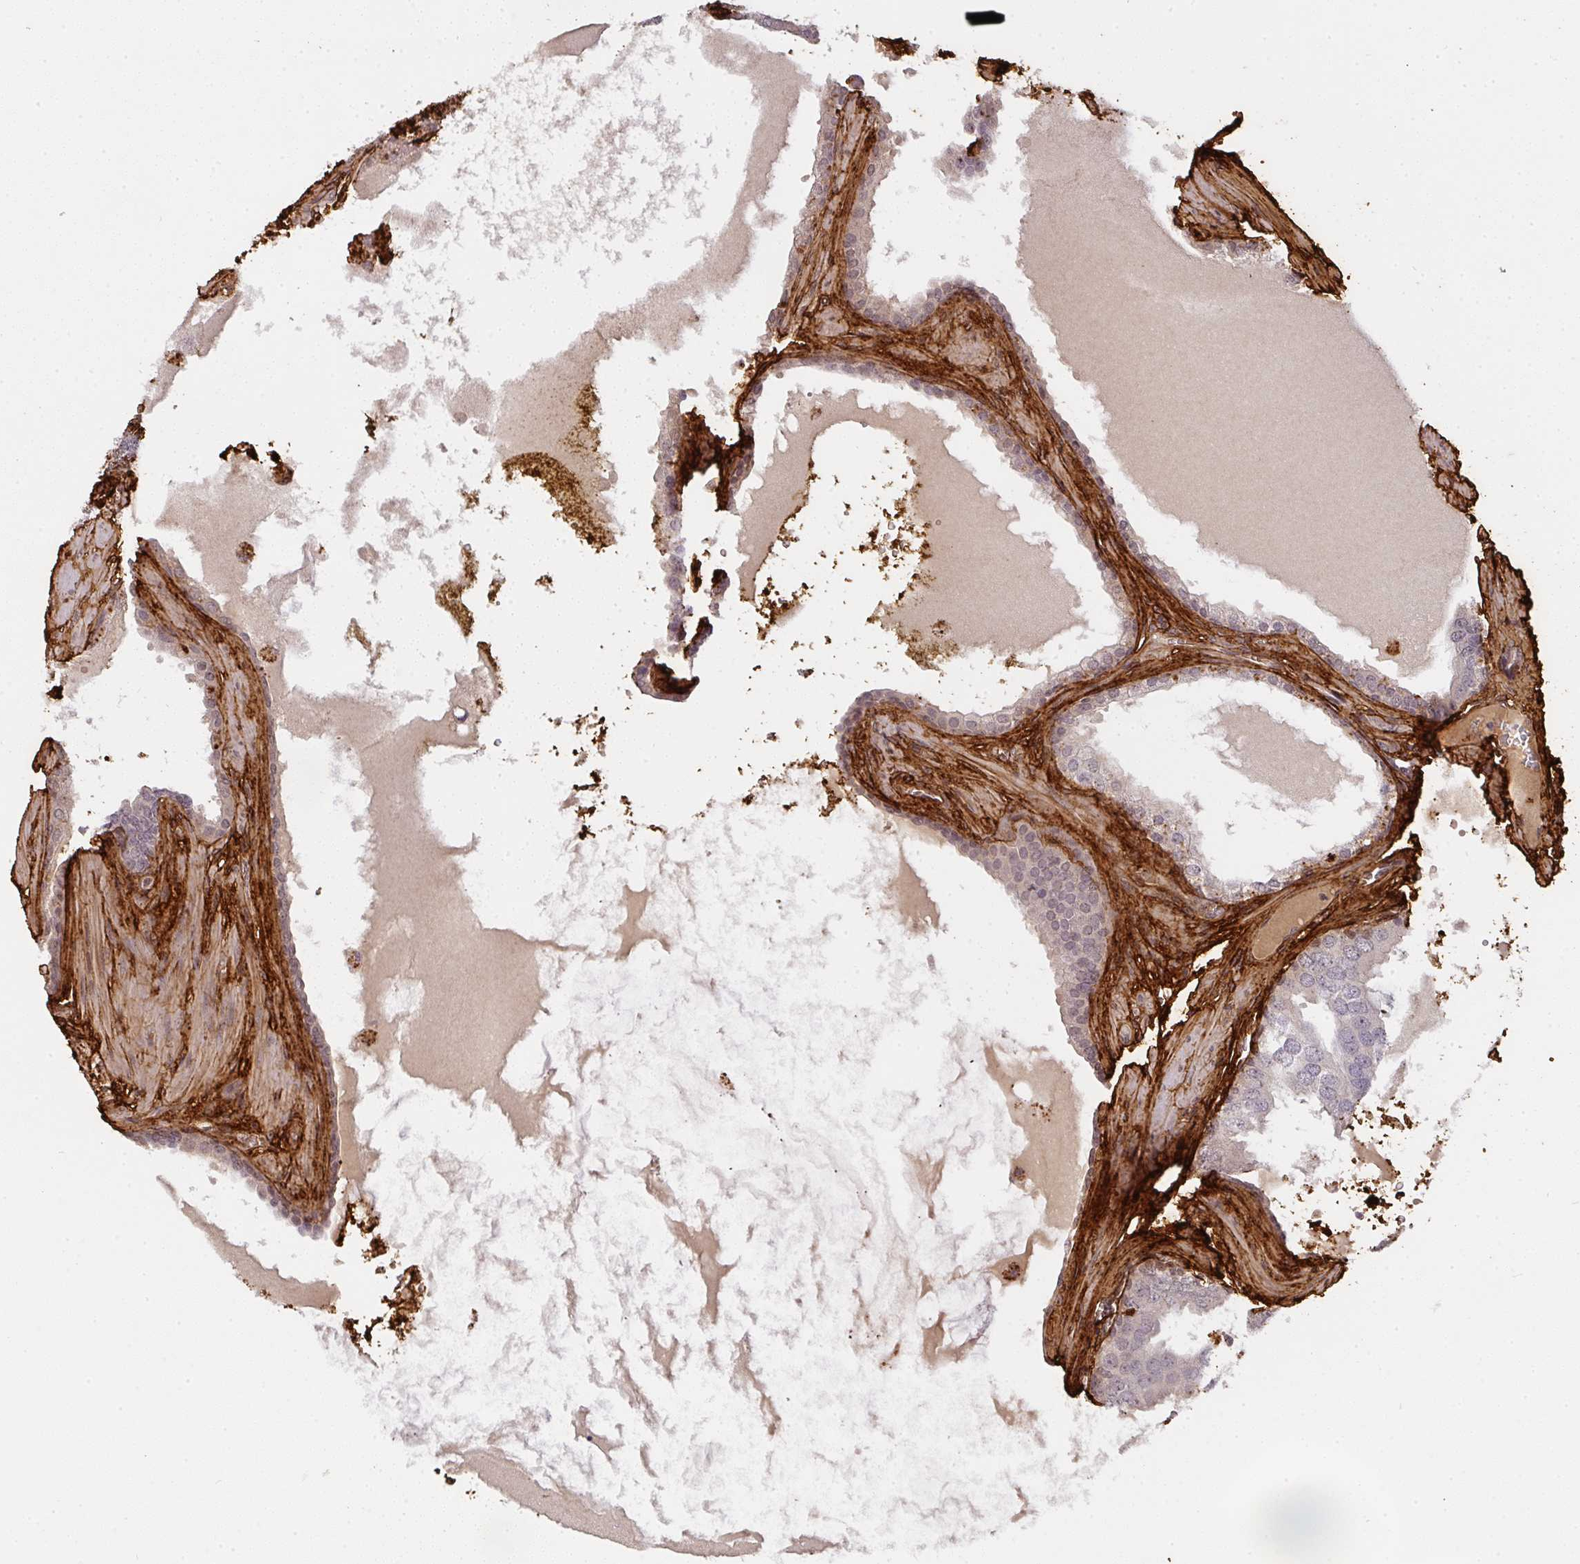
{"staining": {"intensity": "negative", "quantity": "none", "location": "none"}, "tissue": "prostate cancer", "cell_type": "Tumor cells", "image_type": "cancer", "snomed": [{"axis": "morphology", "description": "Adenocarcinoma, High grade"}, {"axis": "topography", "description": "Prostate"}], "caption": "Immunohistochemistry (IHC) image of neoplastic tissue: adenocarcinoma (high-grade) (prostate) stained with DAB (3,3'-diaminobenzidine) reveals no significant protein staining in tumor cells.", "gene": "COL3A1", "patient": {"sex": "male", "age": 55}}